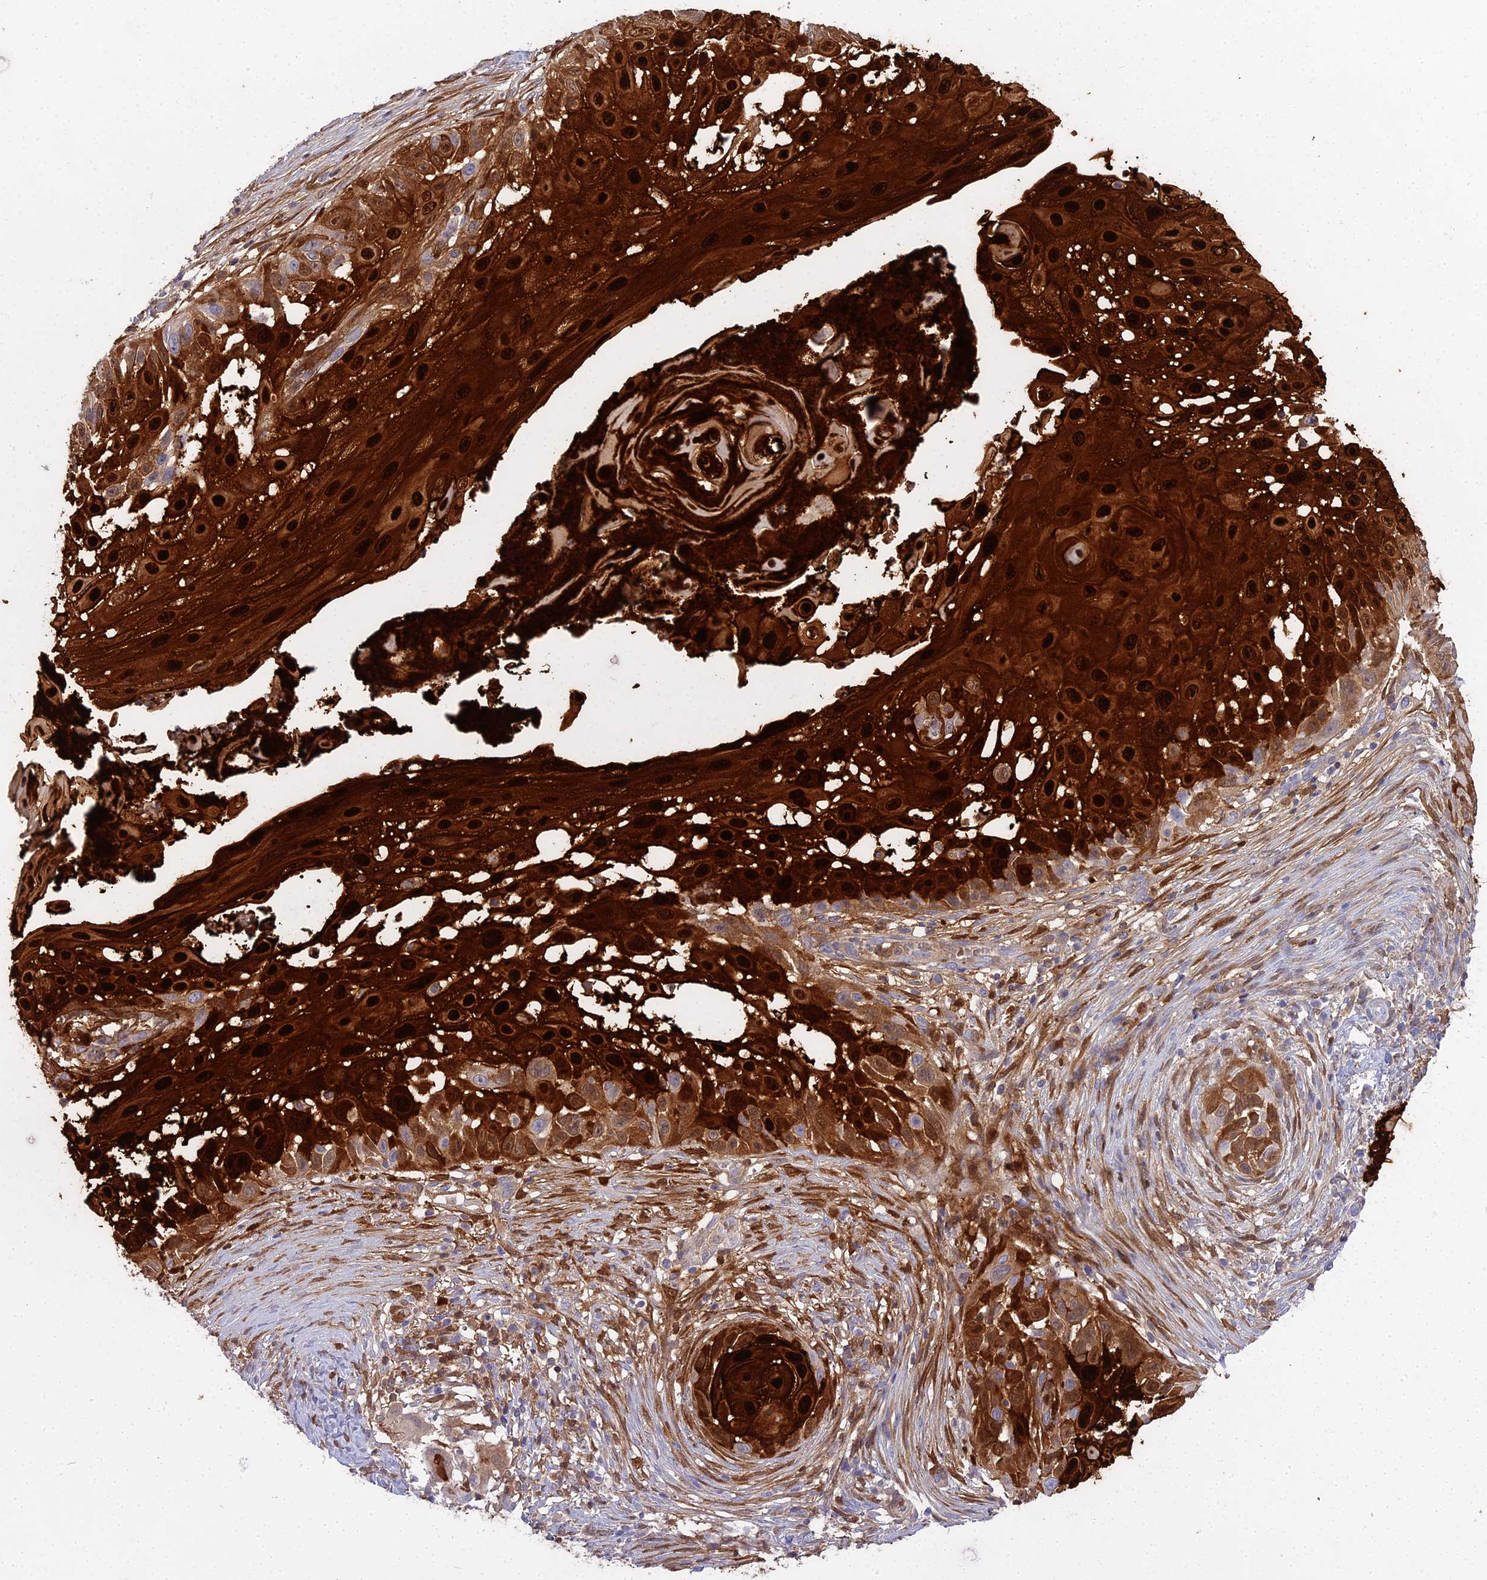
{"staining": {"intensity": "strong", "quantity": ">75%", "location": "cytoplasmic/membranous,nuclear"}, "tissue": "skin cancer", "cell_type": "Tumor cells", "image_type": "cancer", "snomed": [{"axis": "morphology", "description": "Squamous cell carcinoma, NOS"}, {"axis": "topography", "description": "Skin"}], "caption": "The photomicrograph reveals immunohistochemical staining of squamous cell carcinoma (skin). There is strong cytoplasmic/membranous and nuclear staining is present in about >75% of tumor cells.", "gene": "S100A7", "patient": {"sex": "female", "age": 44}}